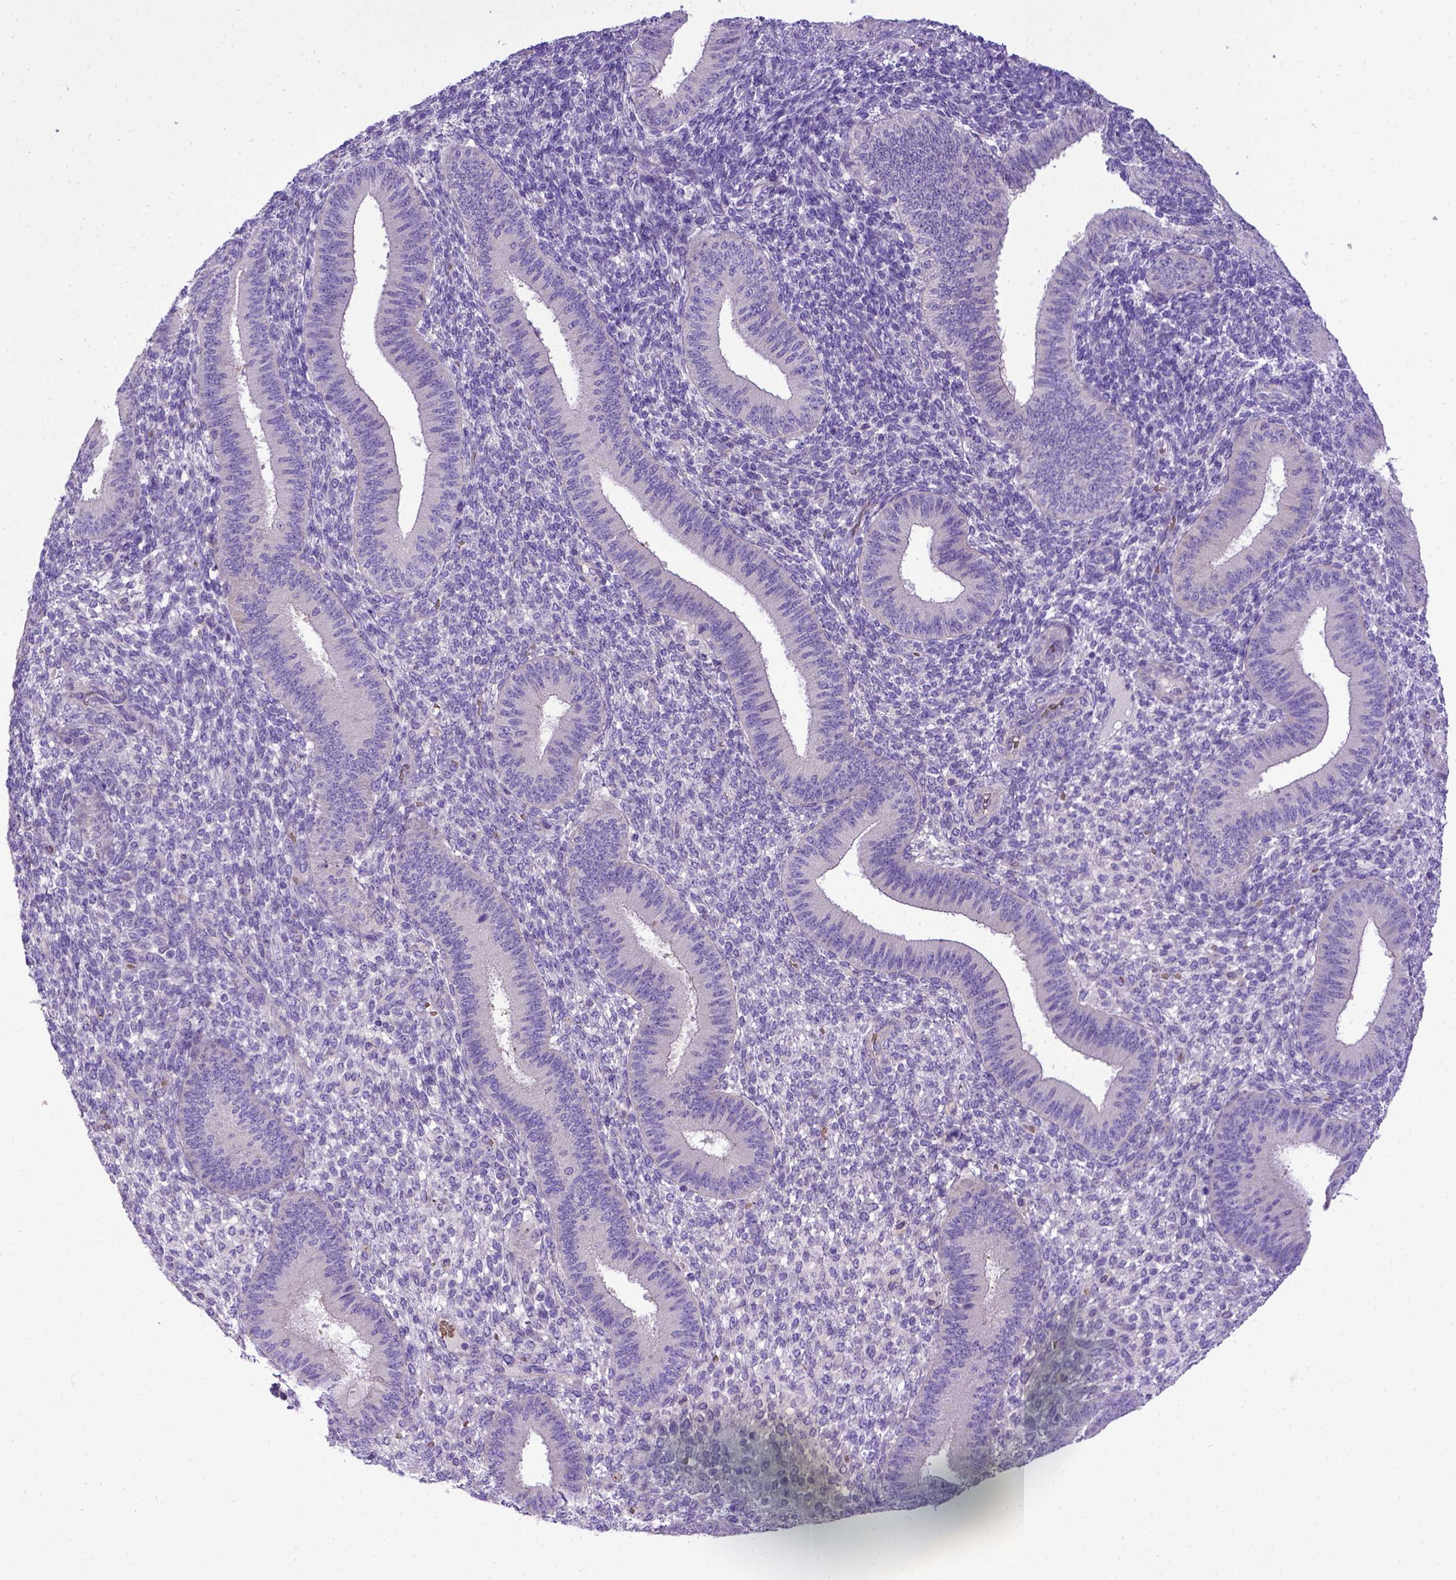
{"staining": {"intensity": "negative", "quantity": "none", "location": "none"}, "tissue": "endometrium", "cell_type": "Cells in endometrial stroma", "image_type": "normal", "snomed": [{"axis": "morphology", "description": "Normal tissue, NOS"}, {"axis": "topography", "description": "Endometrium"}], "caption": "Human endometrium stained for a protein using IHC displays no staining in cells in endometrial stroma.", "gene": "ADAM12", "patient": {"sex": "female", "age": 39}}